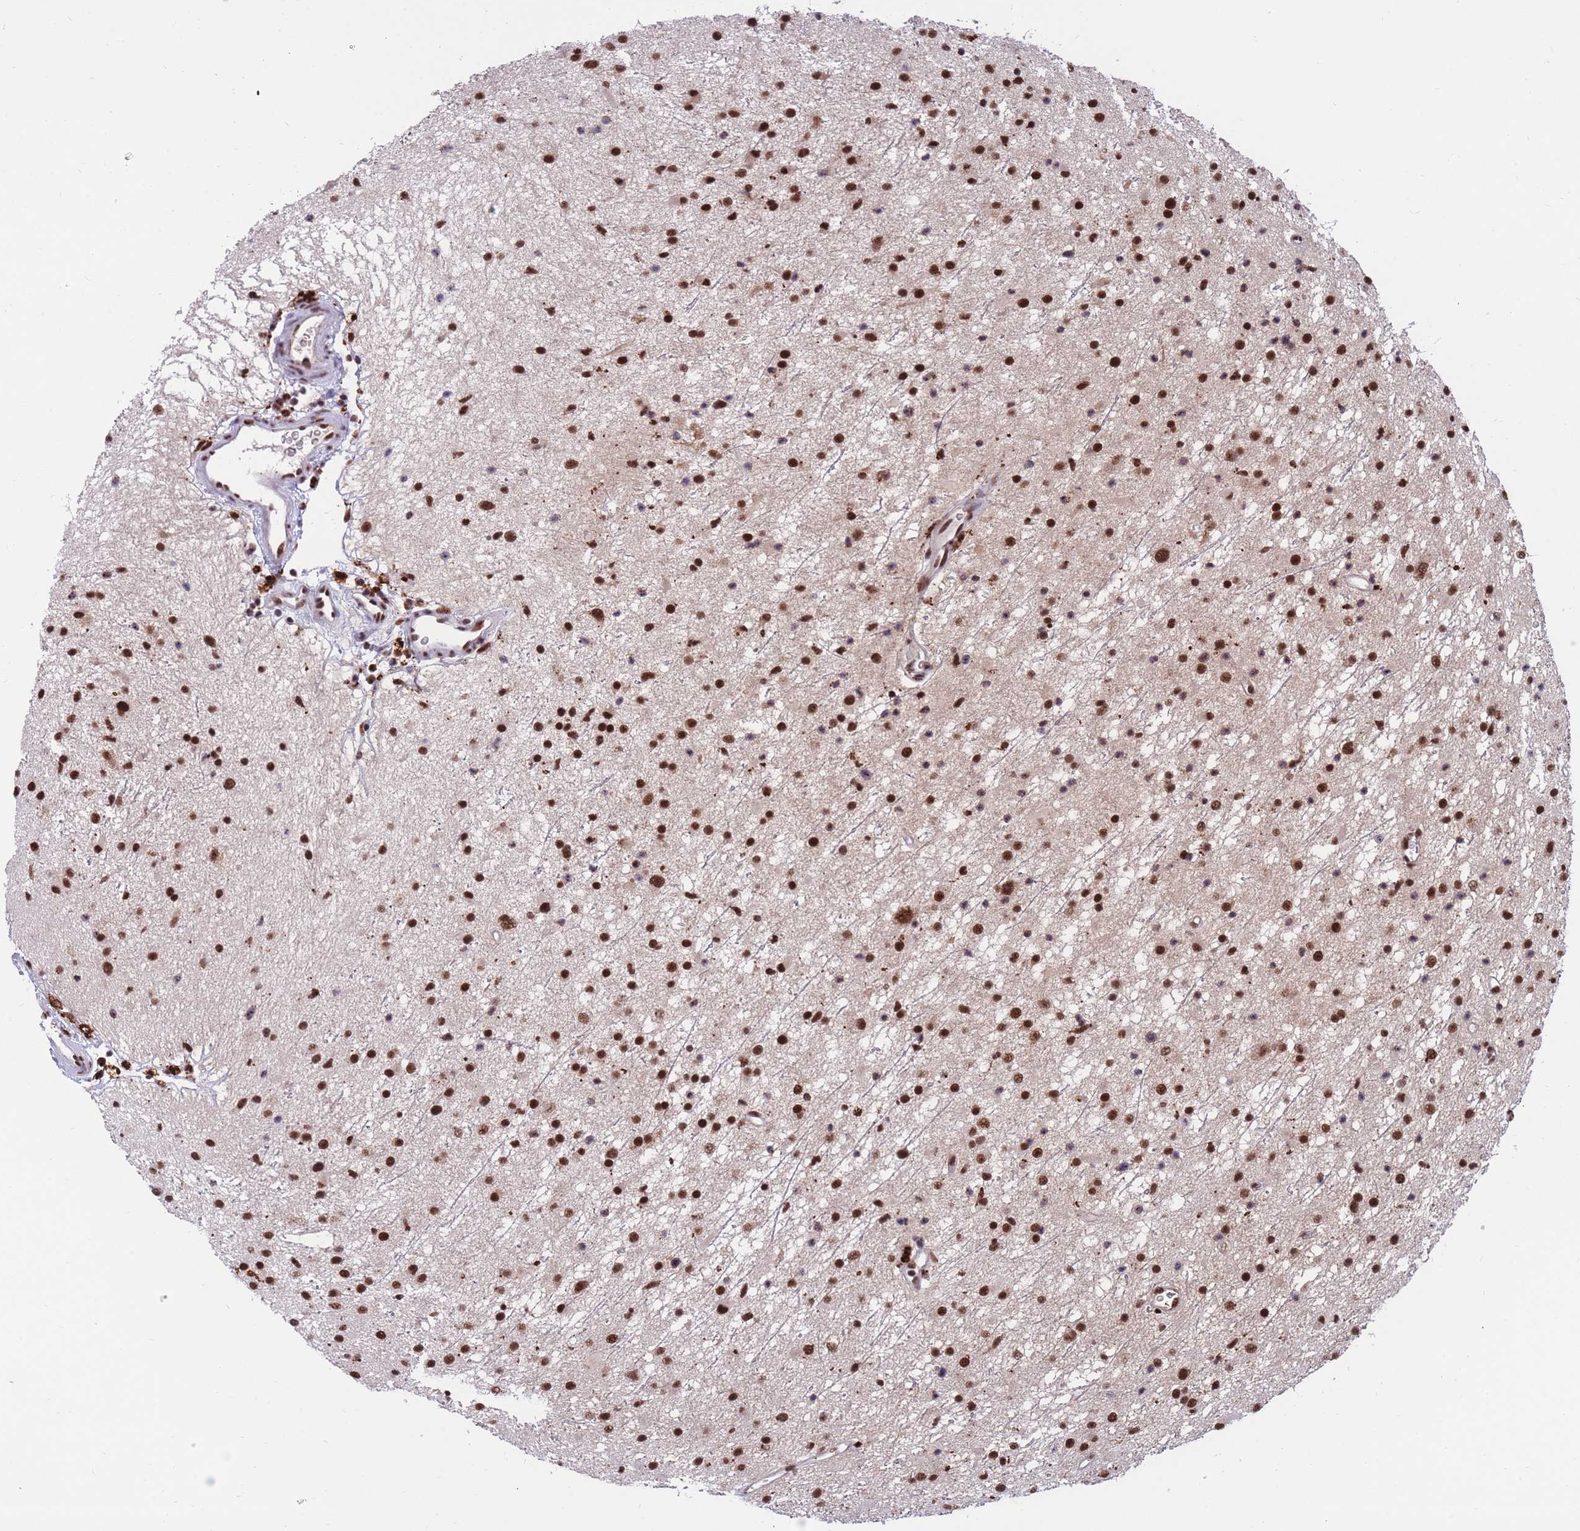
{"staining": {"intensity": "strong", "quantity": ">75%", "location": "nuclear"}, "tissue": "glioma", "cell_type": "Tumor cells", "image_type": "cancer", "snomed": [{"axis": "morphology", "description": "Glioma, malignant, Low grade"}, {"axis": "topography", "description": "Cerebral cortex"}], "caption": "Protein staining by immunohistochemistry (IHC) demonstrates strong nuclear positivity in about >75% of tumor cells in malignant glioma (low-grade).", "gene": "PRPF19", "patient": {"sex": "female", "age": 39}}